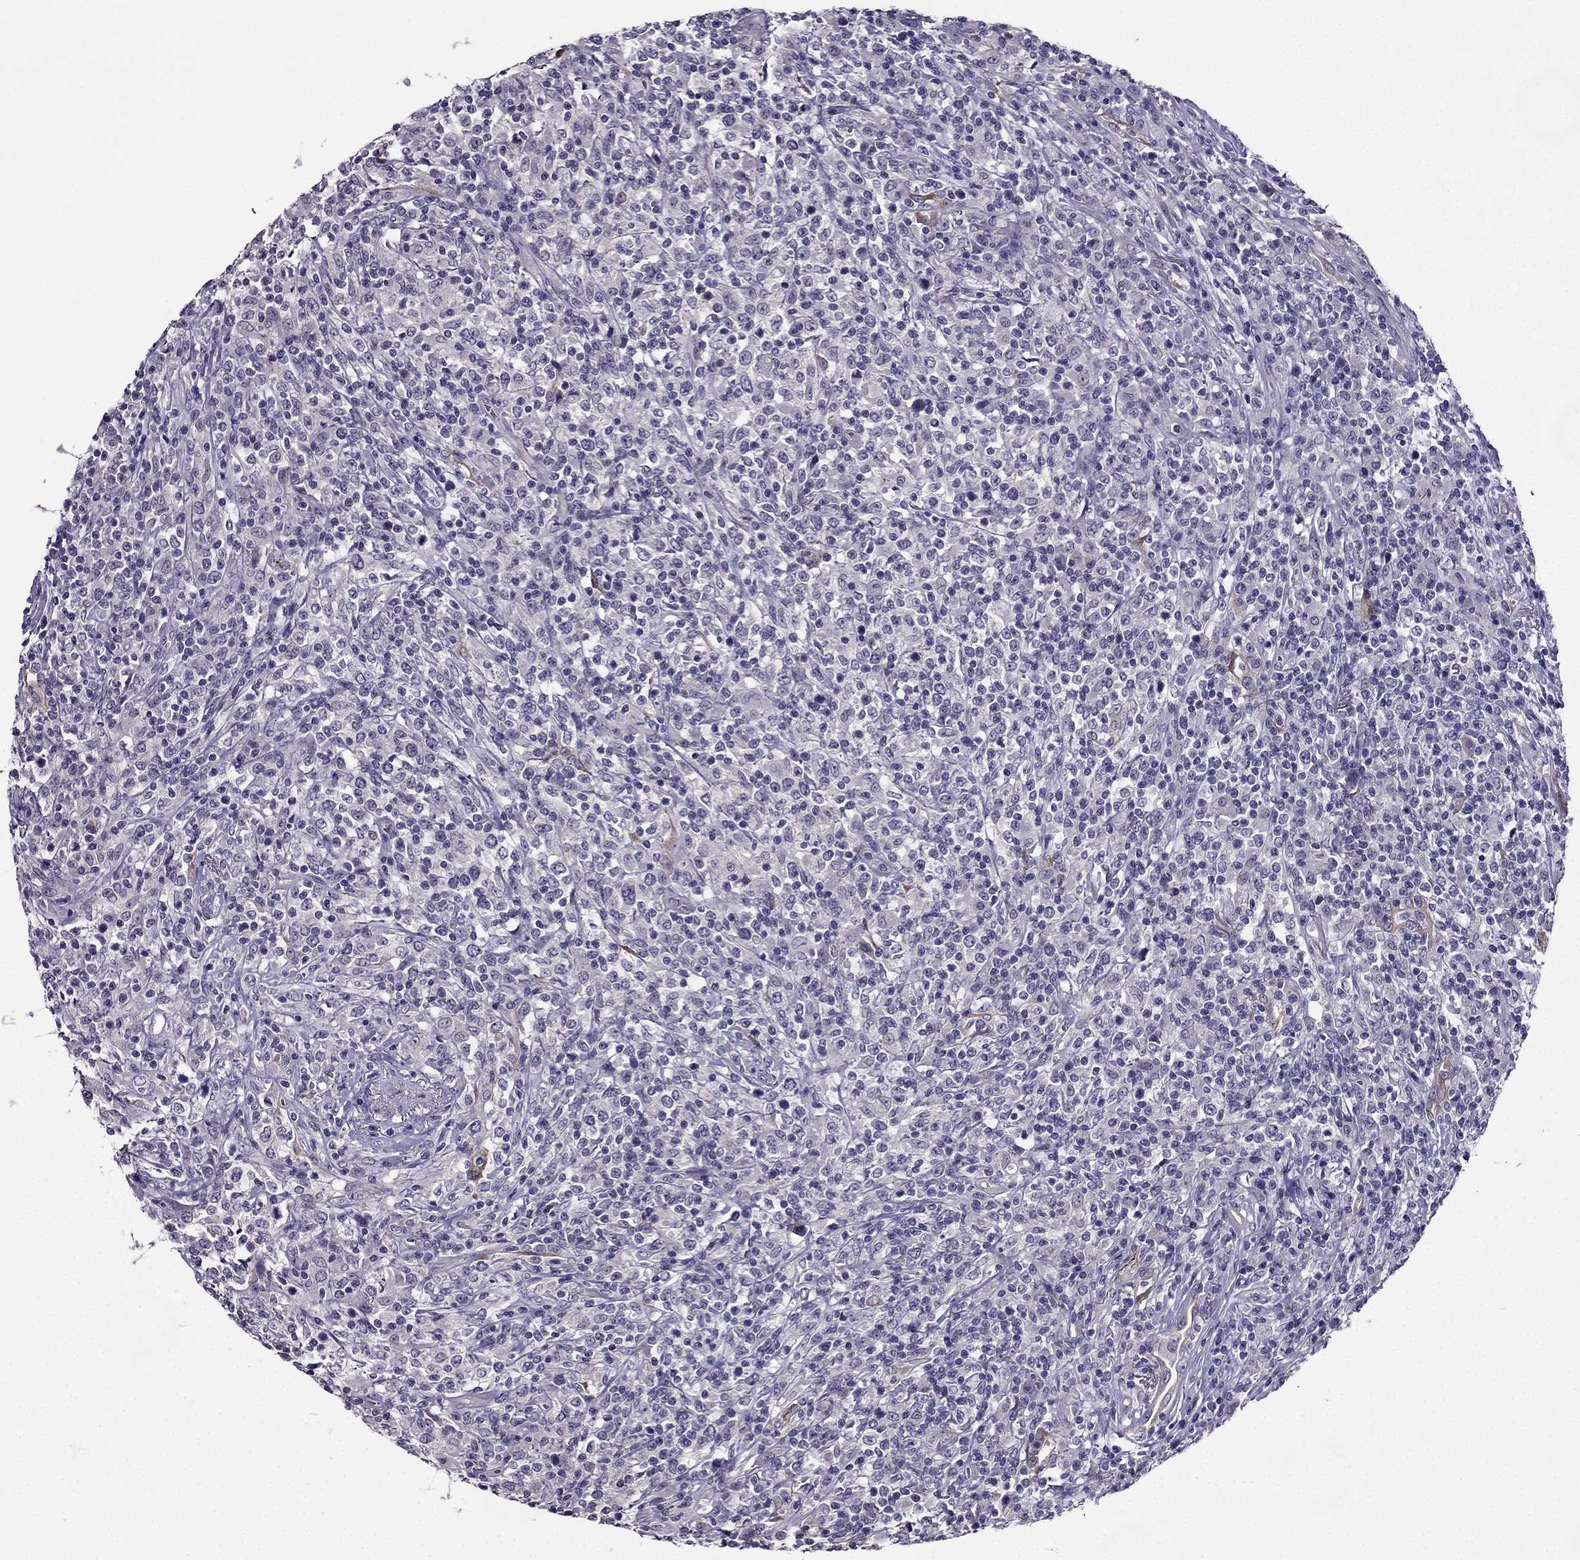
{"staining": {"intensity": "negative", "quantity": "none", "location": "none"}, "tissue": "lymphoma", "cell_type": "Tumor cells", "image_type": "cancer", "snomed": [{"axis": "morphology", "description": "Malignant lymphoma, non-Hodgkin's type, High grade"}, {"axis": "topography", "description": "Lung"}], "caption": "This photomicrograph is of lymphoma stained with immunohistochemistry (IHC) to label a protein in brown with the nuclei are counter-stained blue. There is no expression in tumor cells. Brightfield microscopy of IHC stained with DAB (brown) and hematoxylin (blue), captured at high magnification.", "gene": "DUSP15", "patient": {"sex": "male", "age": 79}}